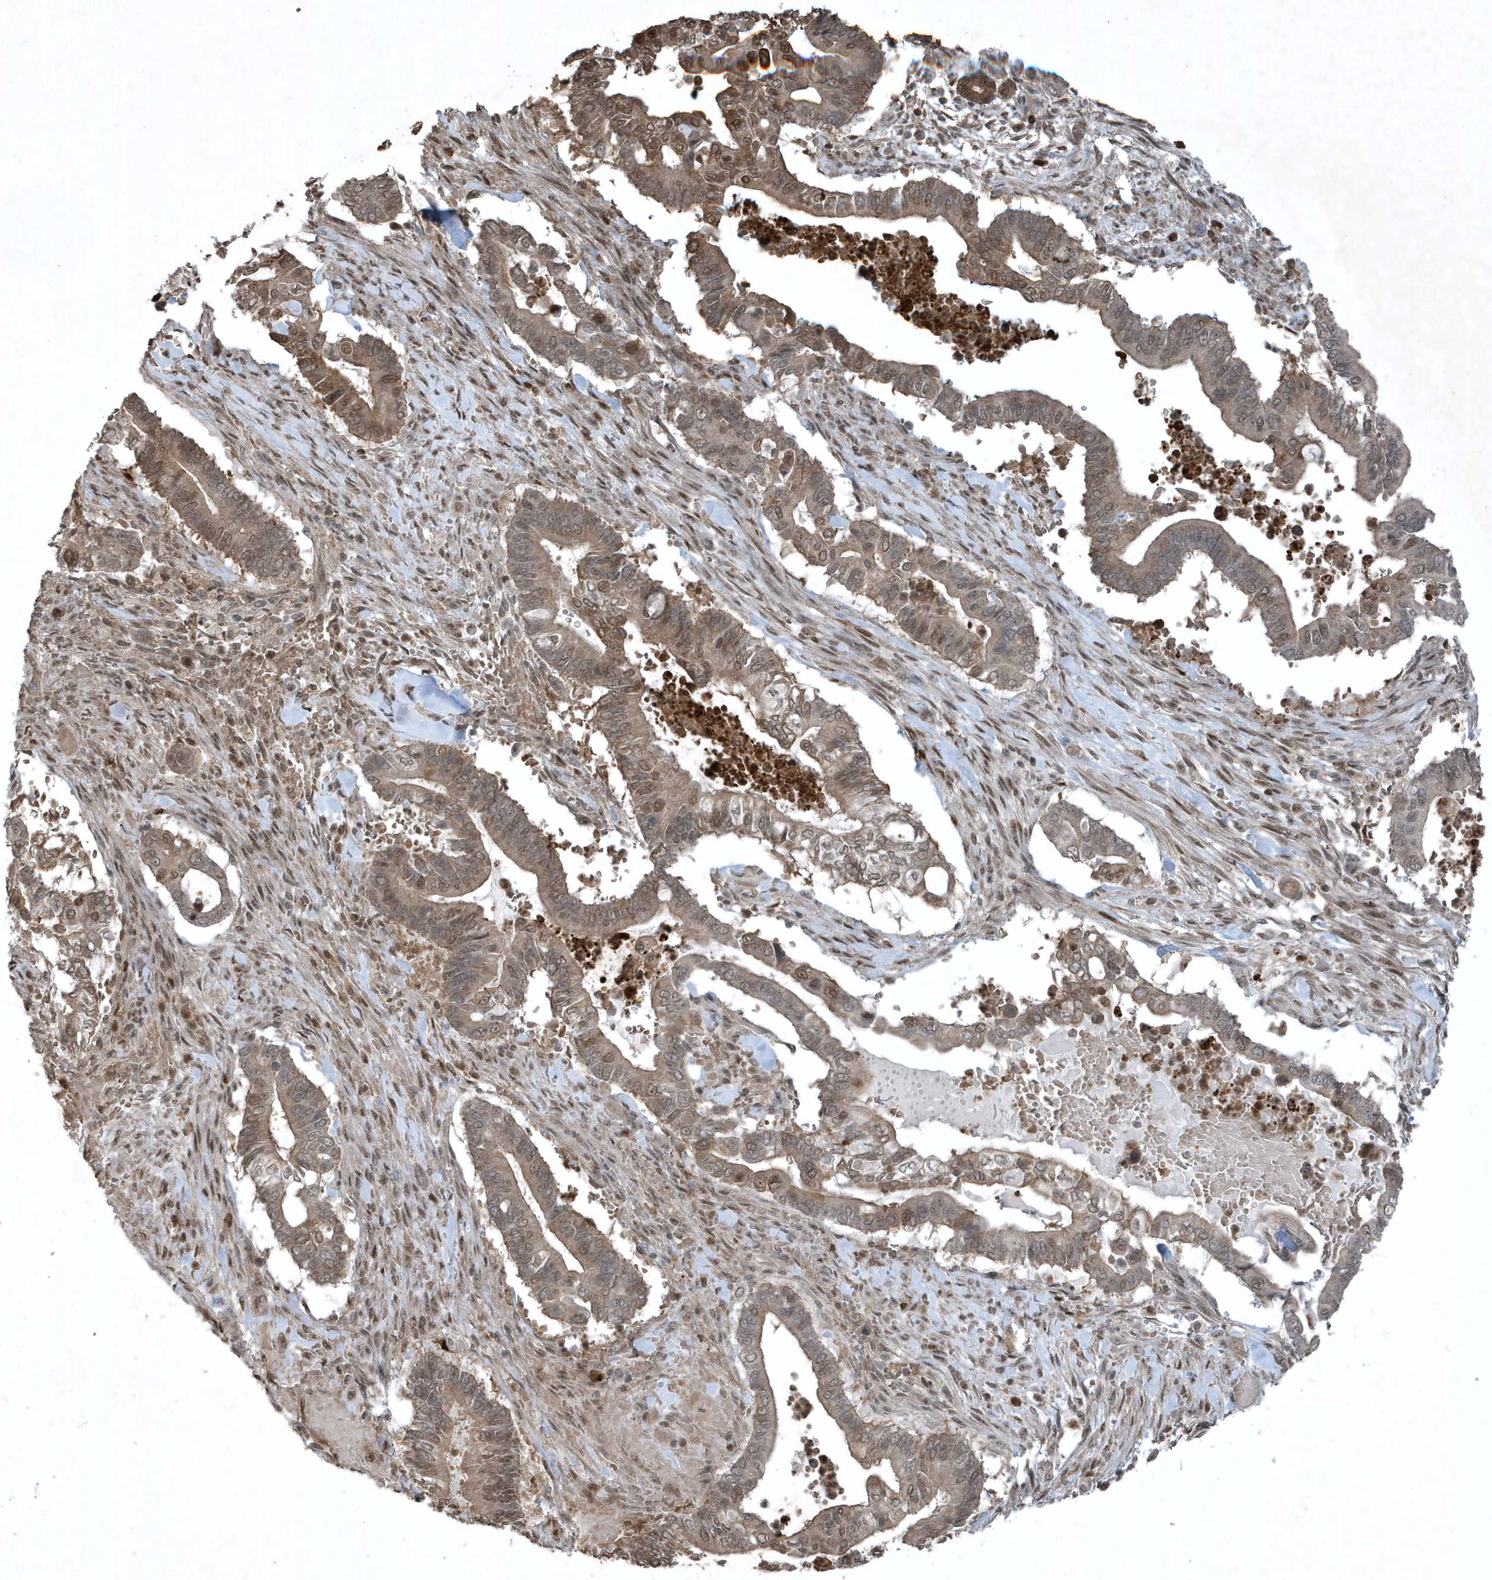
{"staining": {"intensity": "moderate", "quantity": ">75%", "location": "cytoplasmic/membranous,nuclear"}, "tissue": "pancreatic cancer", "cell_type": "Tumor cells", "image_type": "cancer", "snomed": [{"axis": "morphology", "description": "Adenocarcinoma, NOS"}, {"axis": "topography", "description": "Pancreas"}], "caption": "Pancreatic cancer was stained to show a protein in brown. There is medium levels of moderate cytoplasmic/membranous and nuclear staining in approximately >75% of tumor cells.", "gene": "HSPA1A", "patient": {"sex": "male", "age": 68}}